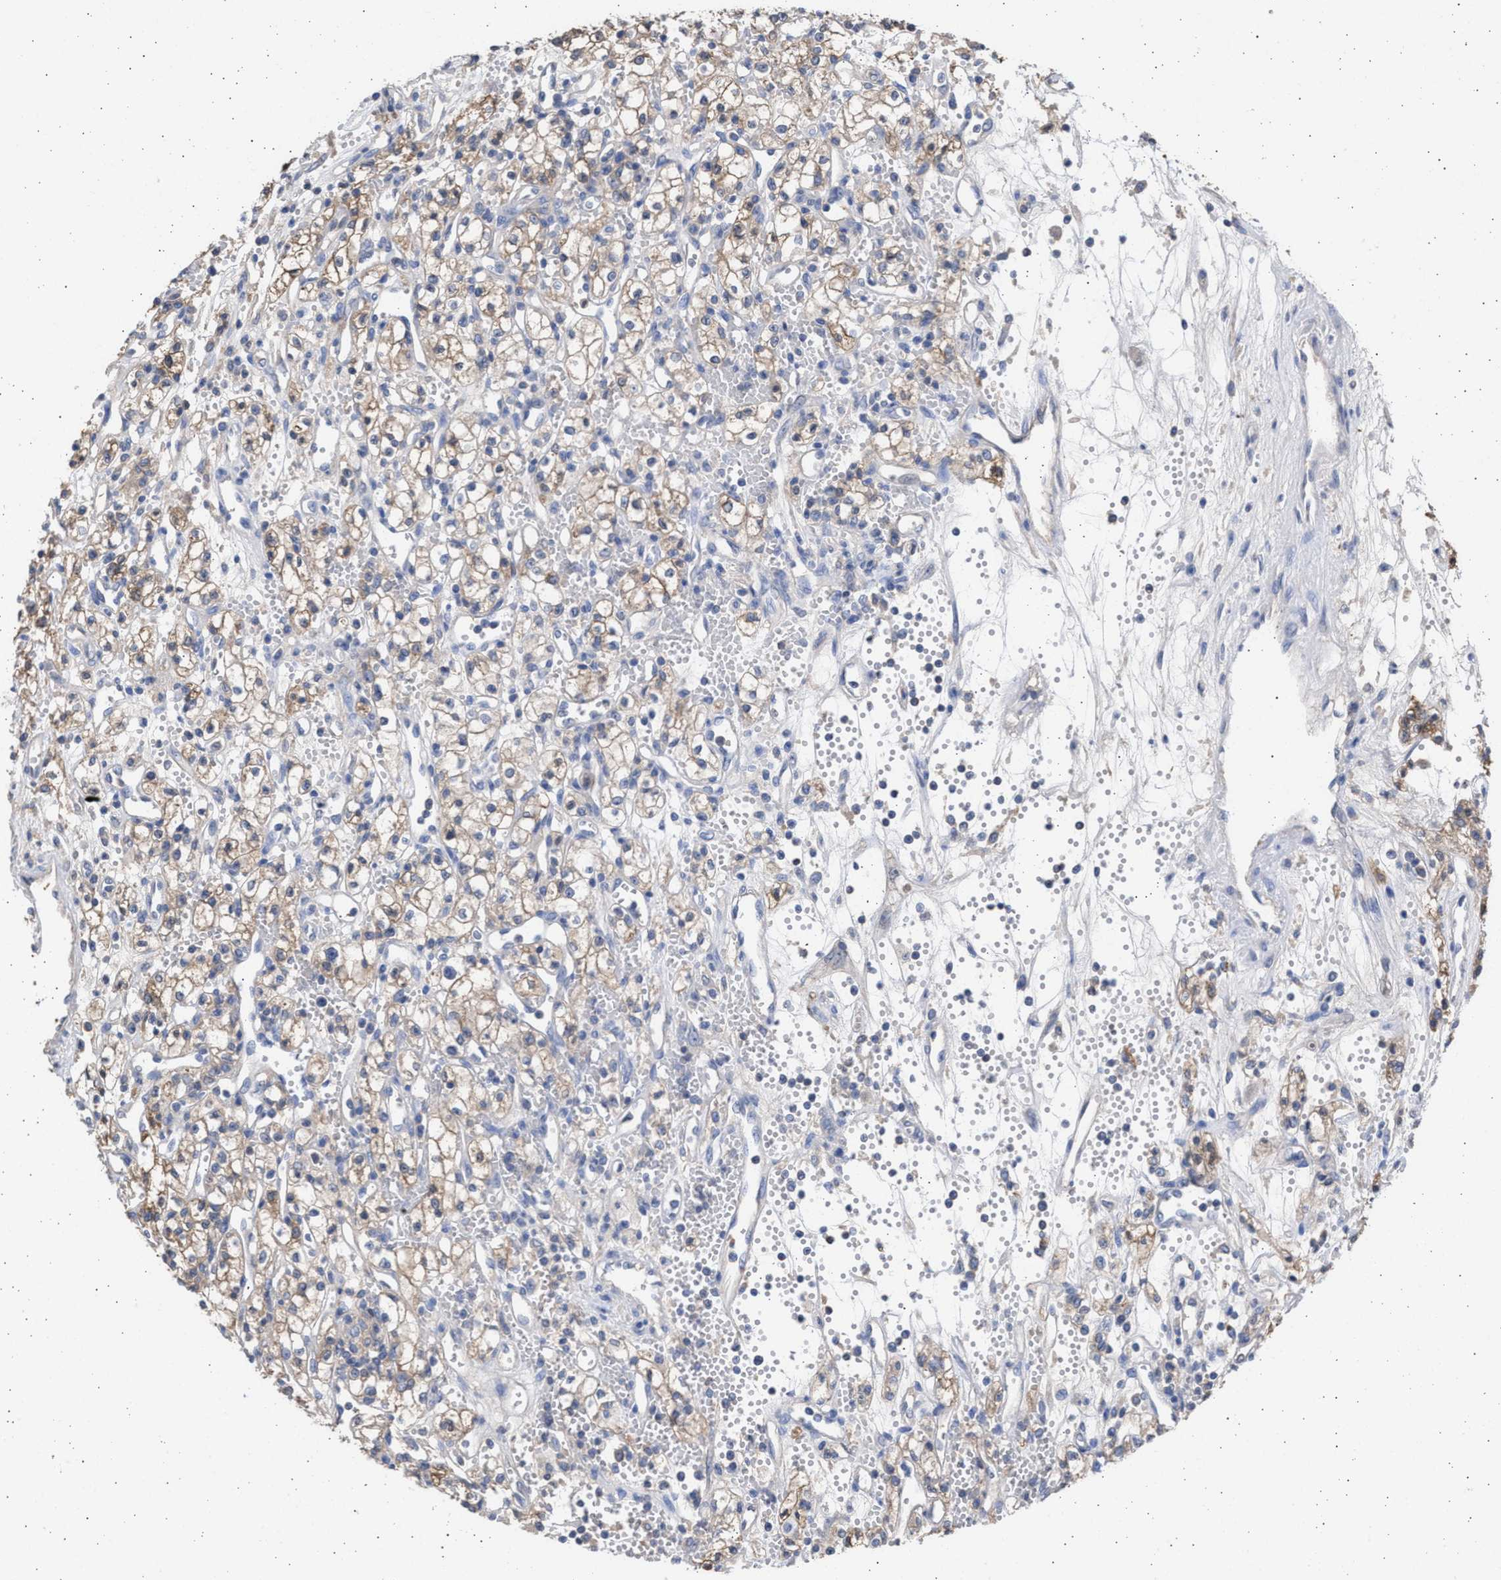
{"staining": {"intensity": "weak", "quantity": "25%-75%", "location": "cytoplasmic/membranous"}, "tissue": "renal cancer", "cell_type": "Tumor cells", "image_type": "cancer", "snomed": [{"axis": "morphology", "description": "Adenocarcinoma, NOS"}, {"axis": "topography", "description": "Kidney"}], "caption": "Renal cancer (adenocarcinoma) was stained to show a protein in brown. There is low levels of weak cytoplasmic/membranous expression in approximately 25%-75% of tumor cells. (brown staining indicates protein expression, while blue staining denotes nuclei).", "gene": "ALDOC", "patient": {"sex": "male", "age": 59}}